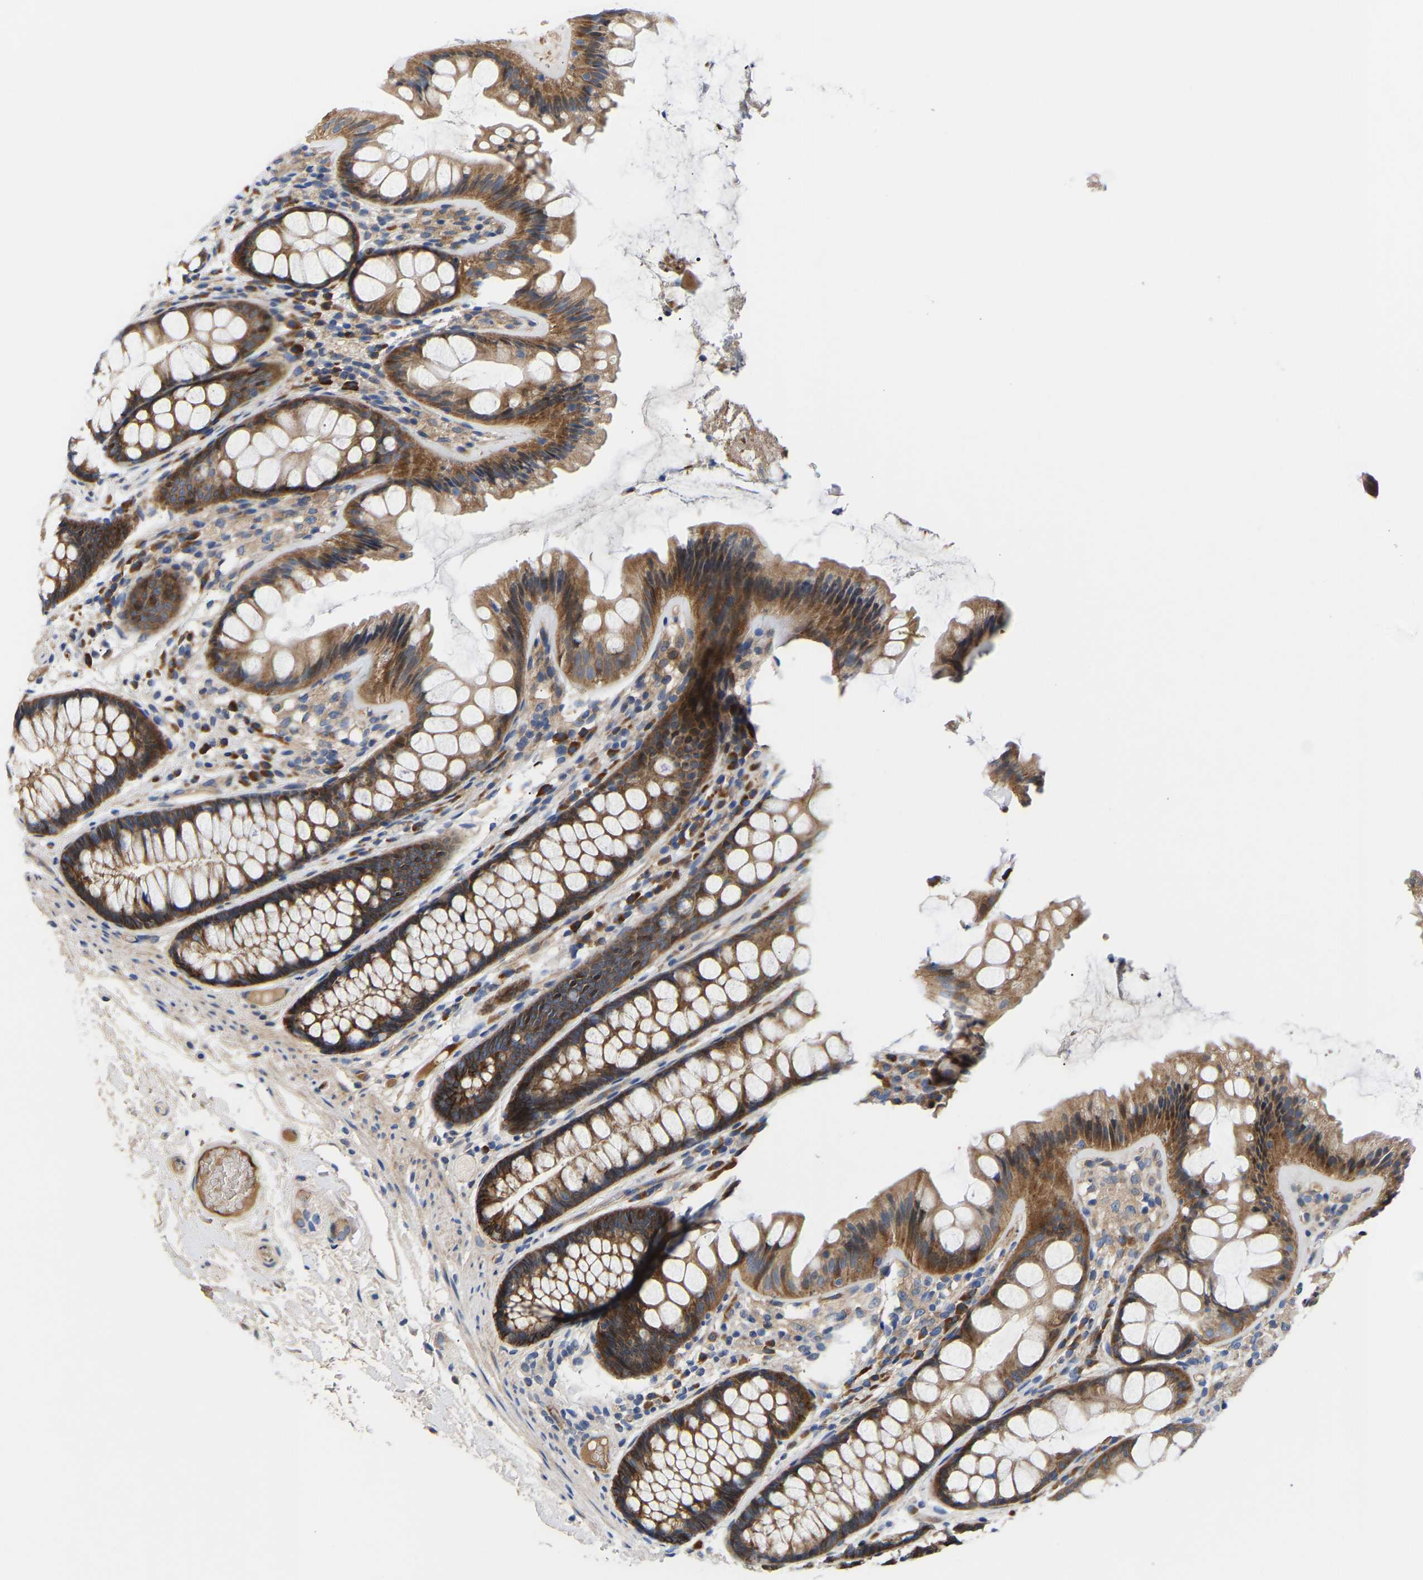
{"staining": {"intensity": "negative", "quantity": "none", "location": "none"}, "tissue": "colon", "cell_type": "Endothelial cells", "image_type": "normal", "snomed": [{"axis": "morphology", "description": "Normal tissue, NOS"}, {"axis": "topography", "description": "Colon"}], "caption": "DAB (3,3'-diaminobenzidine) immunohistochemical staining of normal colon exhibits no significant staining in endothelial cells.", "gene": "AIMP2", "patient": {"sex": "female", "age": 56}}